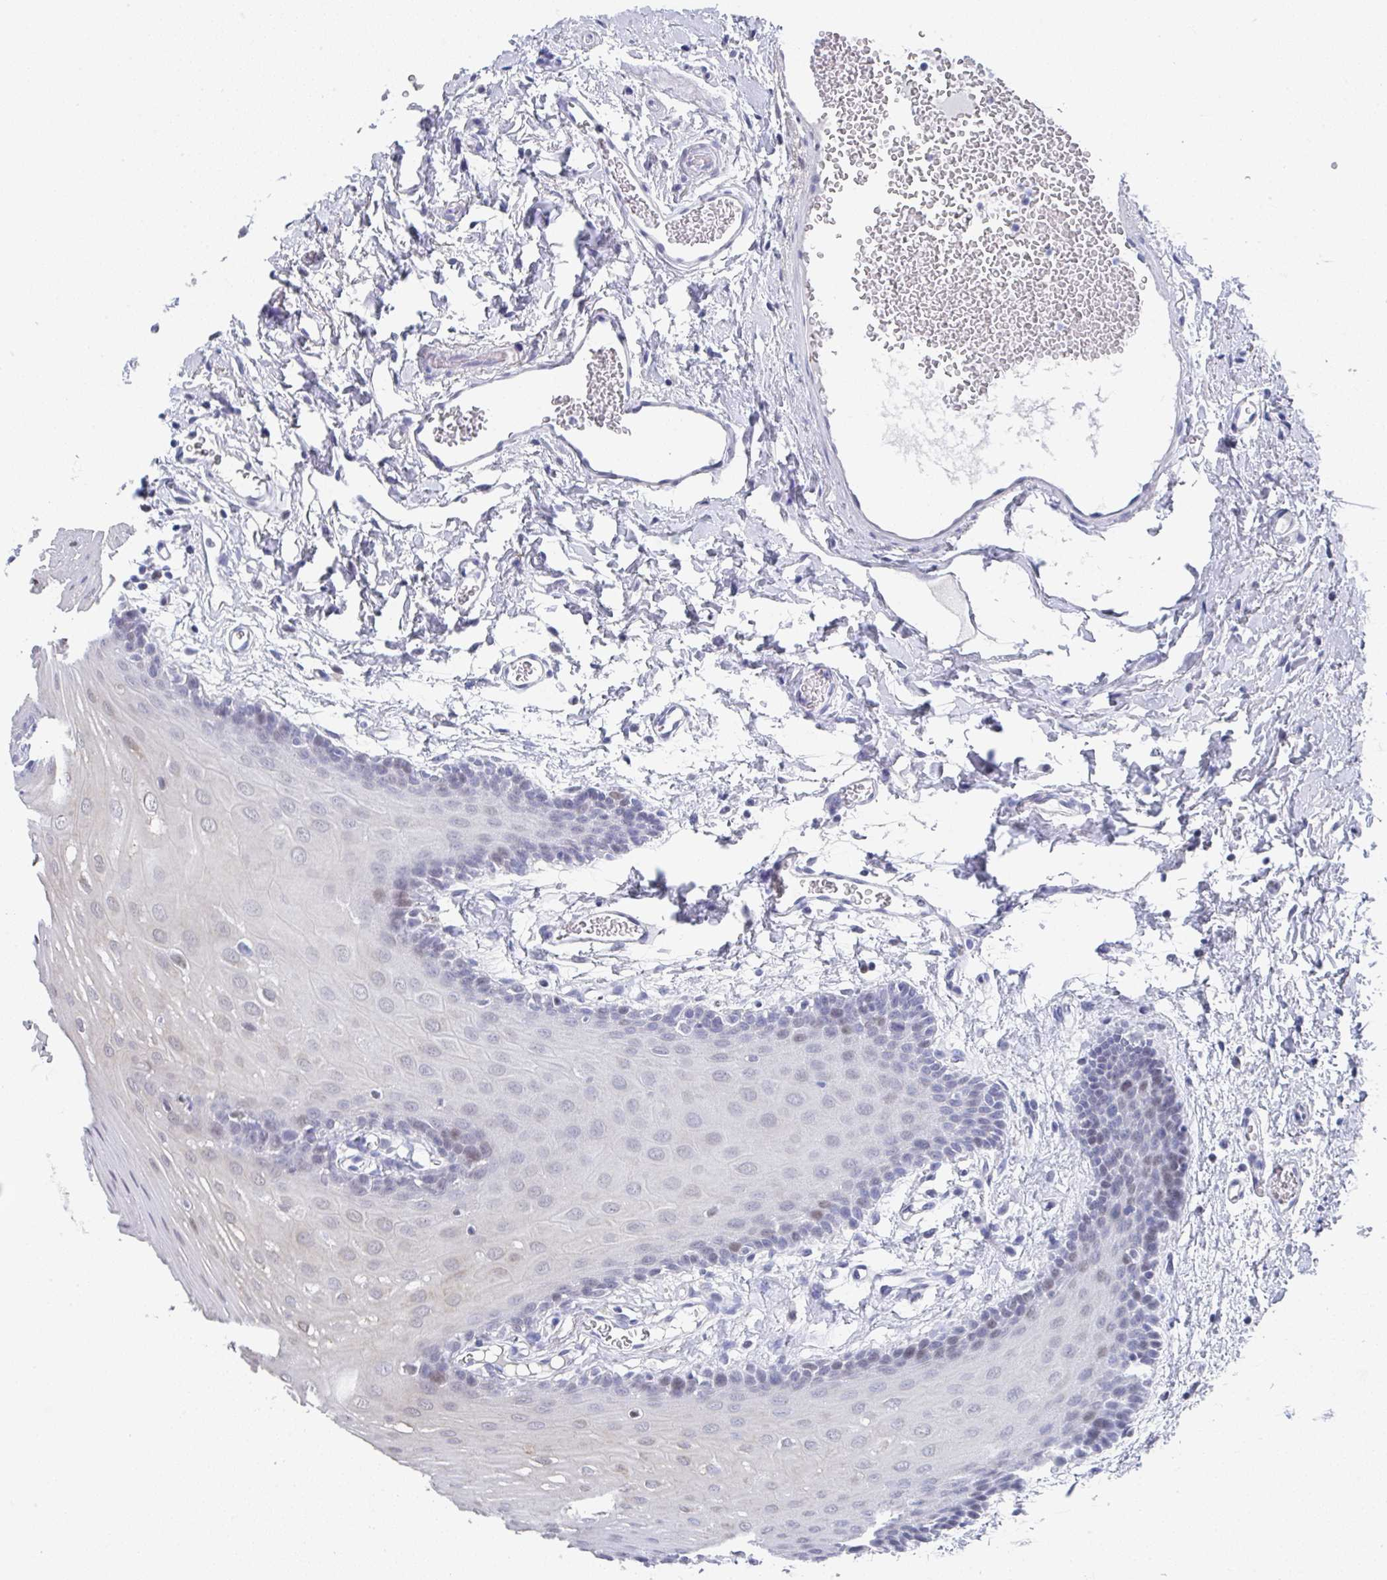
{"staining": {"intensity": "negative", "quantity": "none", "location": "none"}, "tissue": "oral mucosa", "cell_type": "Squamous epithelial cells", "image_type": "normal", "snomed": [{"axis": "morphology", "description": "Normal tissue, NOS"}, {"axis": "topography", "description": "Oral tissue"}, {"axis": "topography", "description": "Tounge, NOS"}], "caption": "Squamous epithelial cells show no significant protein positivity in normal oral mucosa.", "gene": "TNFRSF8", "patient": {"sex": "female", "age": 60}}